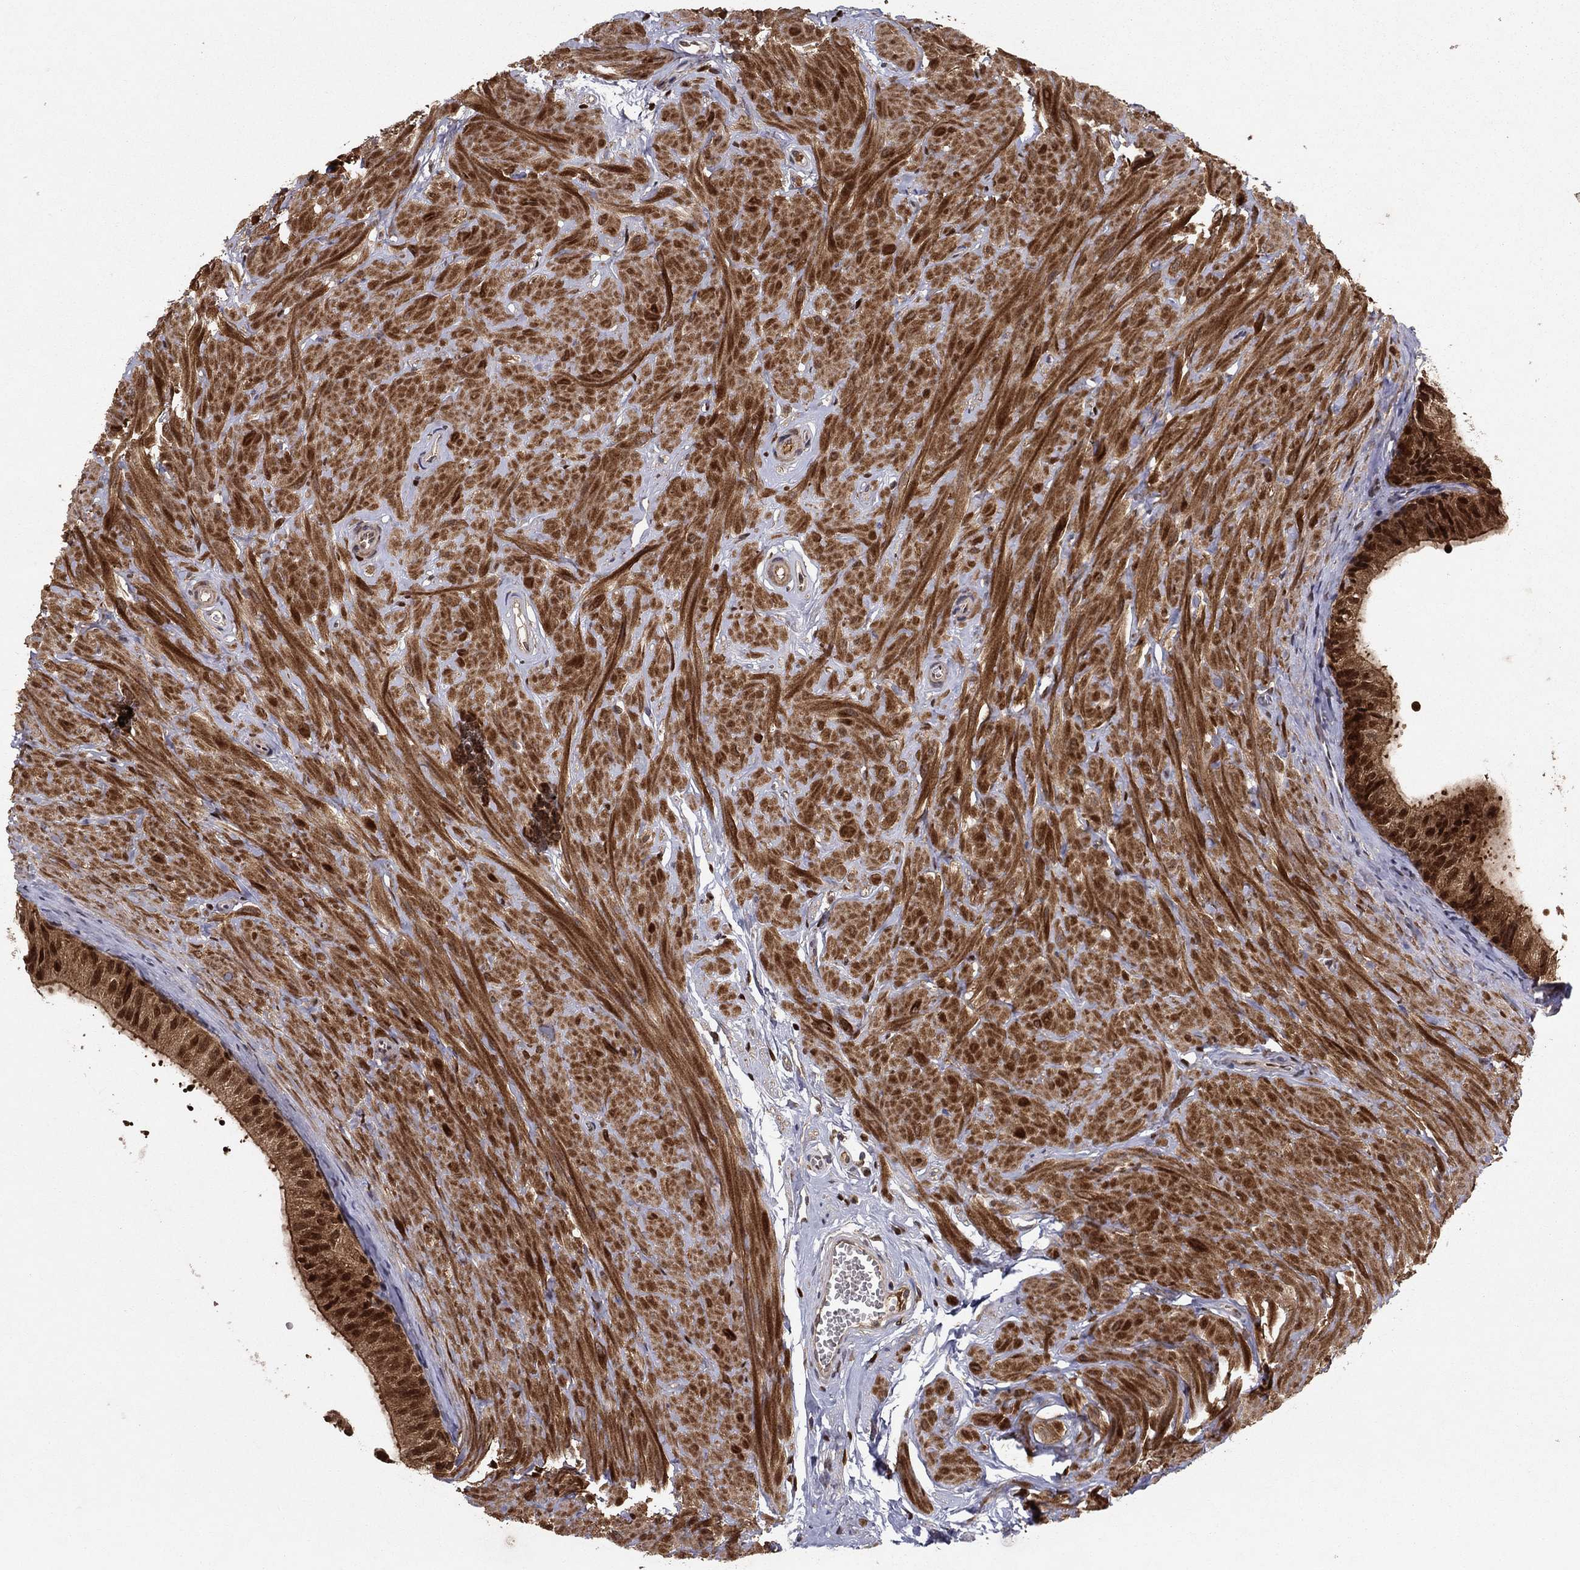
{"staining": {"intensity": "strong", "quantity": ">75%", "location": "cytoplasmic/membranous,nuclear"}, "tissue": "epididymis", "cell_type": "Glandular cells", "image_type": "normal", "snomed": [{"axis": "morphology", "description": "Normal tissue, NOS"}, {"axis": "topography", "description": "Epididymis"}, {"axis": "topography", "description": "Vas deferens"}], "caption": "Immunohistochemistry (IHC) image of normal epididymis stained for a protein (brown), which shows high levels of strong cytoplasmic/membranous,nuclear expression in approximately >75% of glandular cells.", "gene": "CRTC1", "patient": {"sex": "male", "age": 23}}